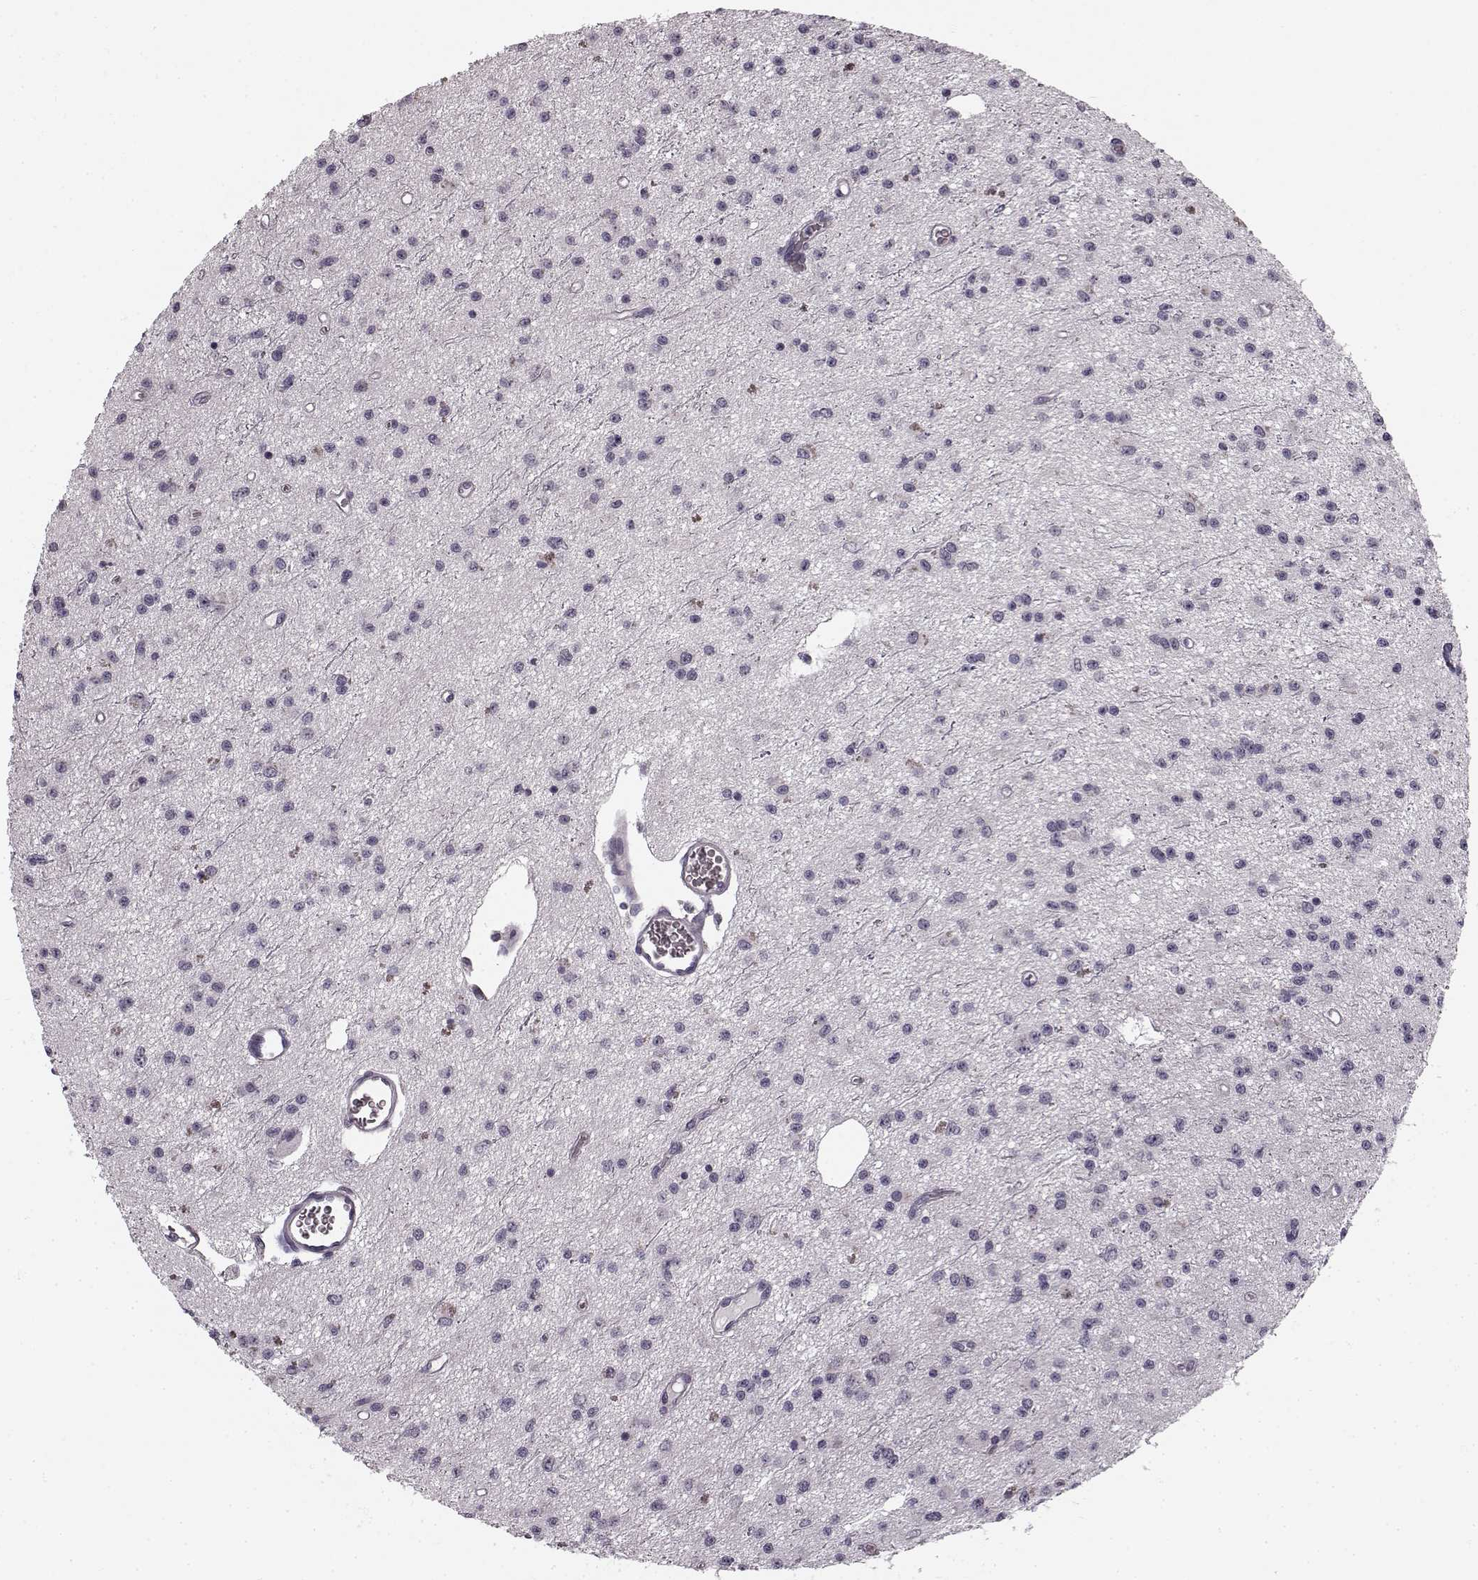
{"staining": {"intensity": "negative", "quantity": "none", "location": "none"}, "tissue": "glioma", "cell_type": "Tumor cells", "image_type": "cancer", "snomed": [{"axis": "morphology", "description": "Glioma, malignant, Low grade"}, {"axis": "topography", "description": "Brain"}], "caption": "A photomicrograph of glioma stained for a protein displays no brown staining in tumor cells.", "gene": "FAM234B", "patient": {"sex": "female", "age": 45}}